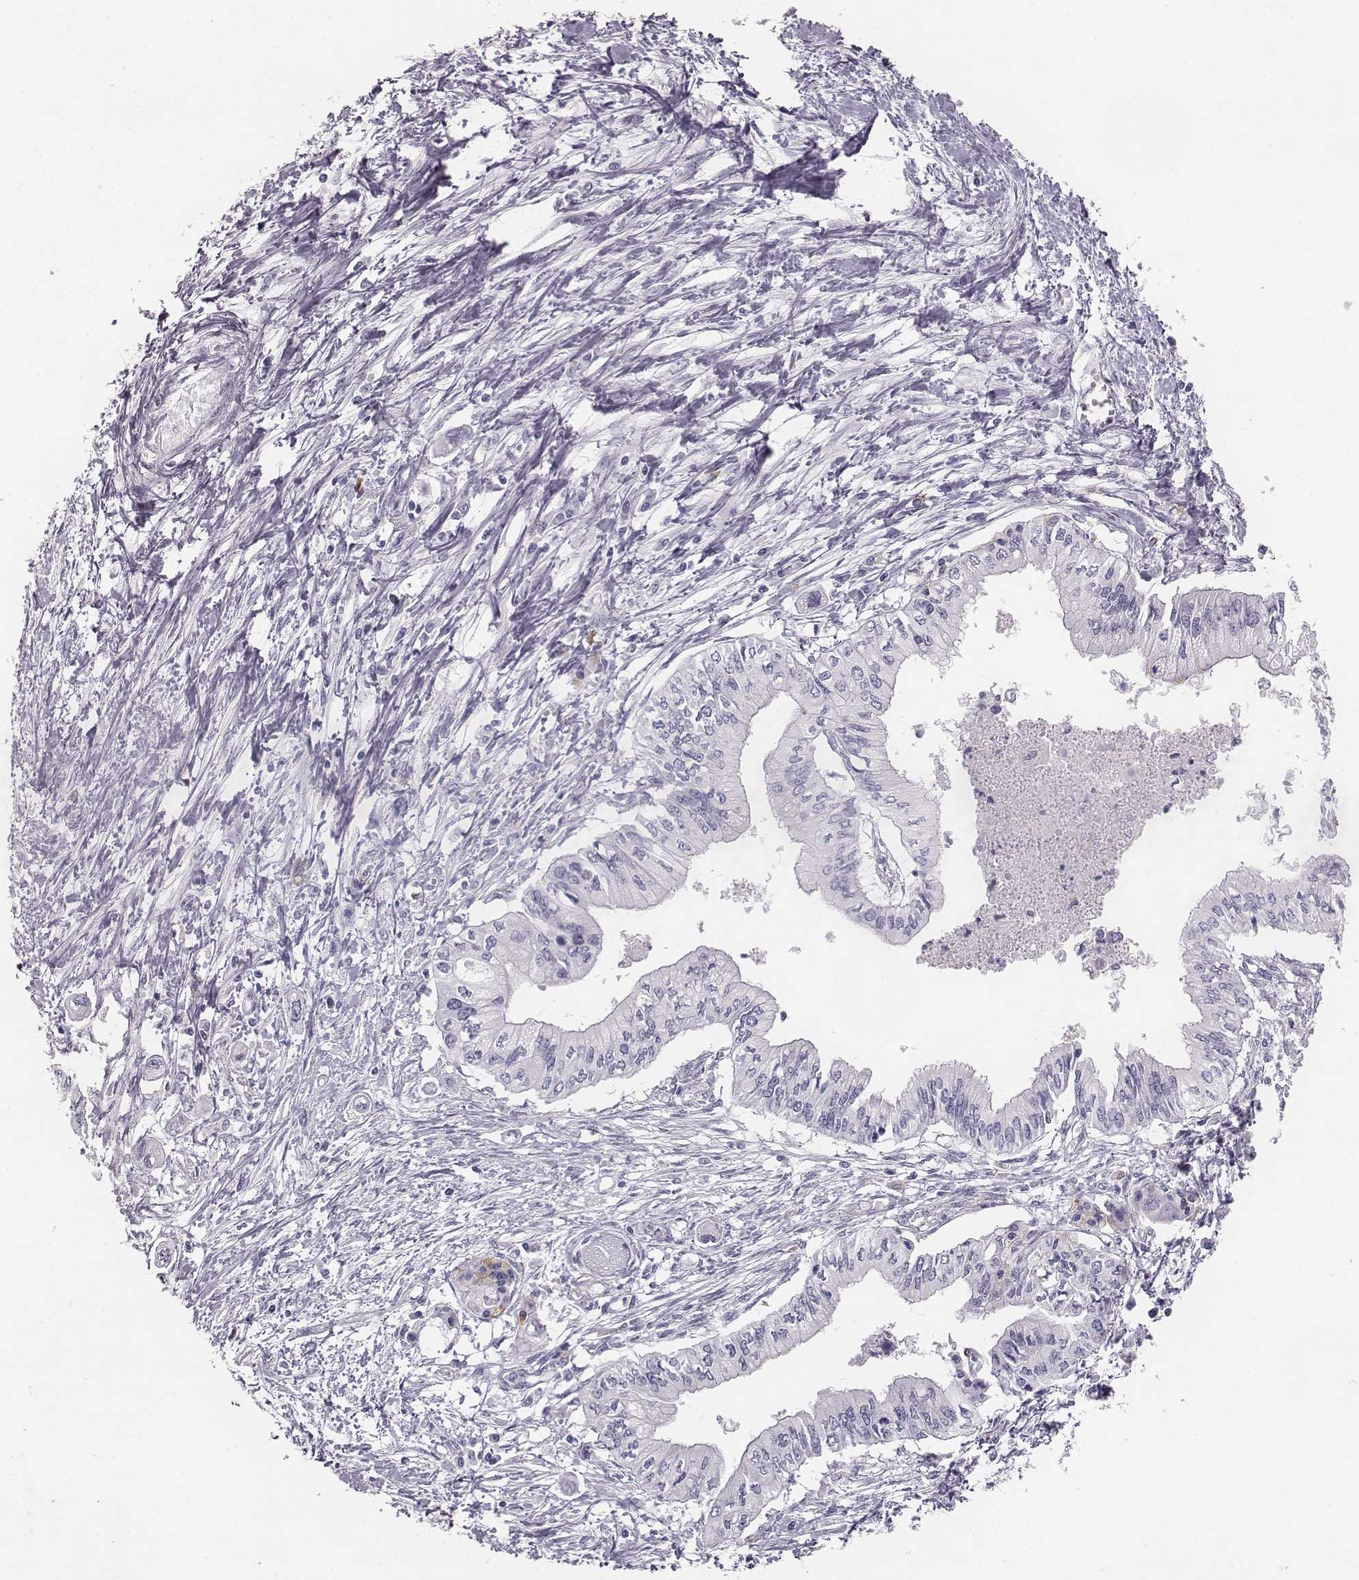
{"staining": {"intensity": "negative", "quantity": "none", "location": "none"}, "tissue": "pancreatic cancer", "cell_type": "Tumor cells", "image_type": "cancer", "snomed": [{"axis": "morphology", "description": "Adenocarcinoma, NOS"}, {"axis": "topography", "description": "Pancreas"}], "caption": "Immunohistochemistry (IHC) micrograph of human adenocarcinoma (pancreatic) stained for a protein (brown), which shows no positivity in tumor cells.", "gene": "NPTXR", "patient": {"sex": "female", "age": 61}}